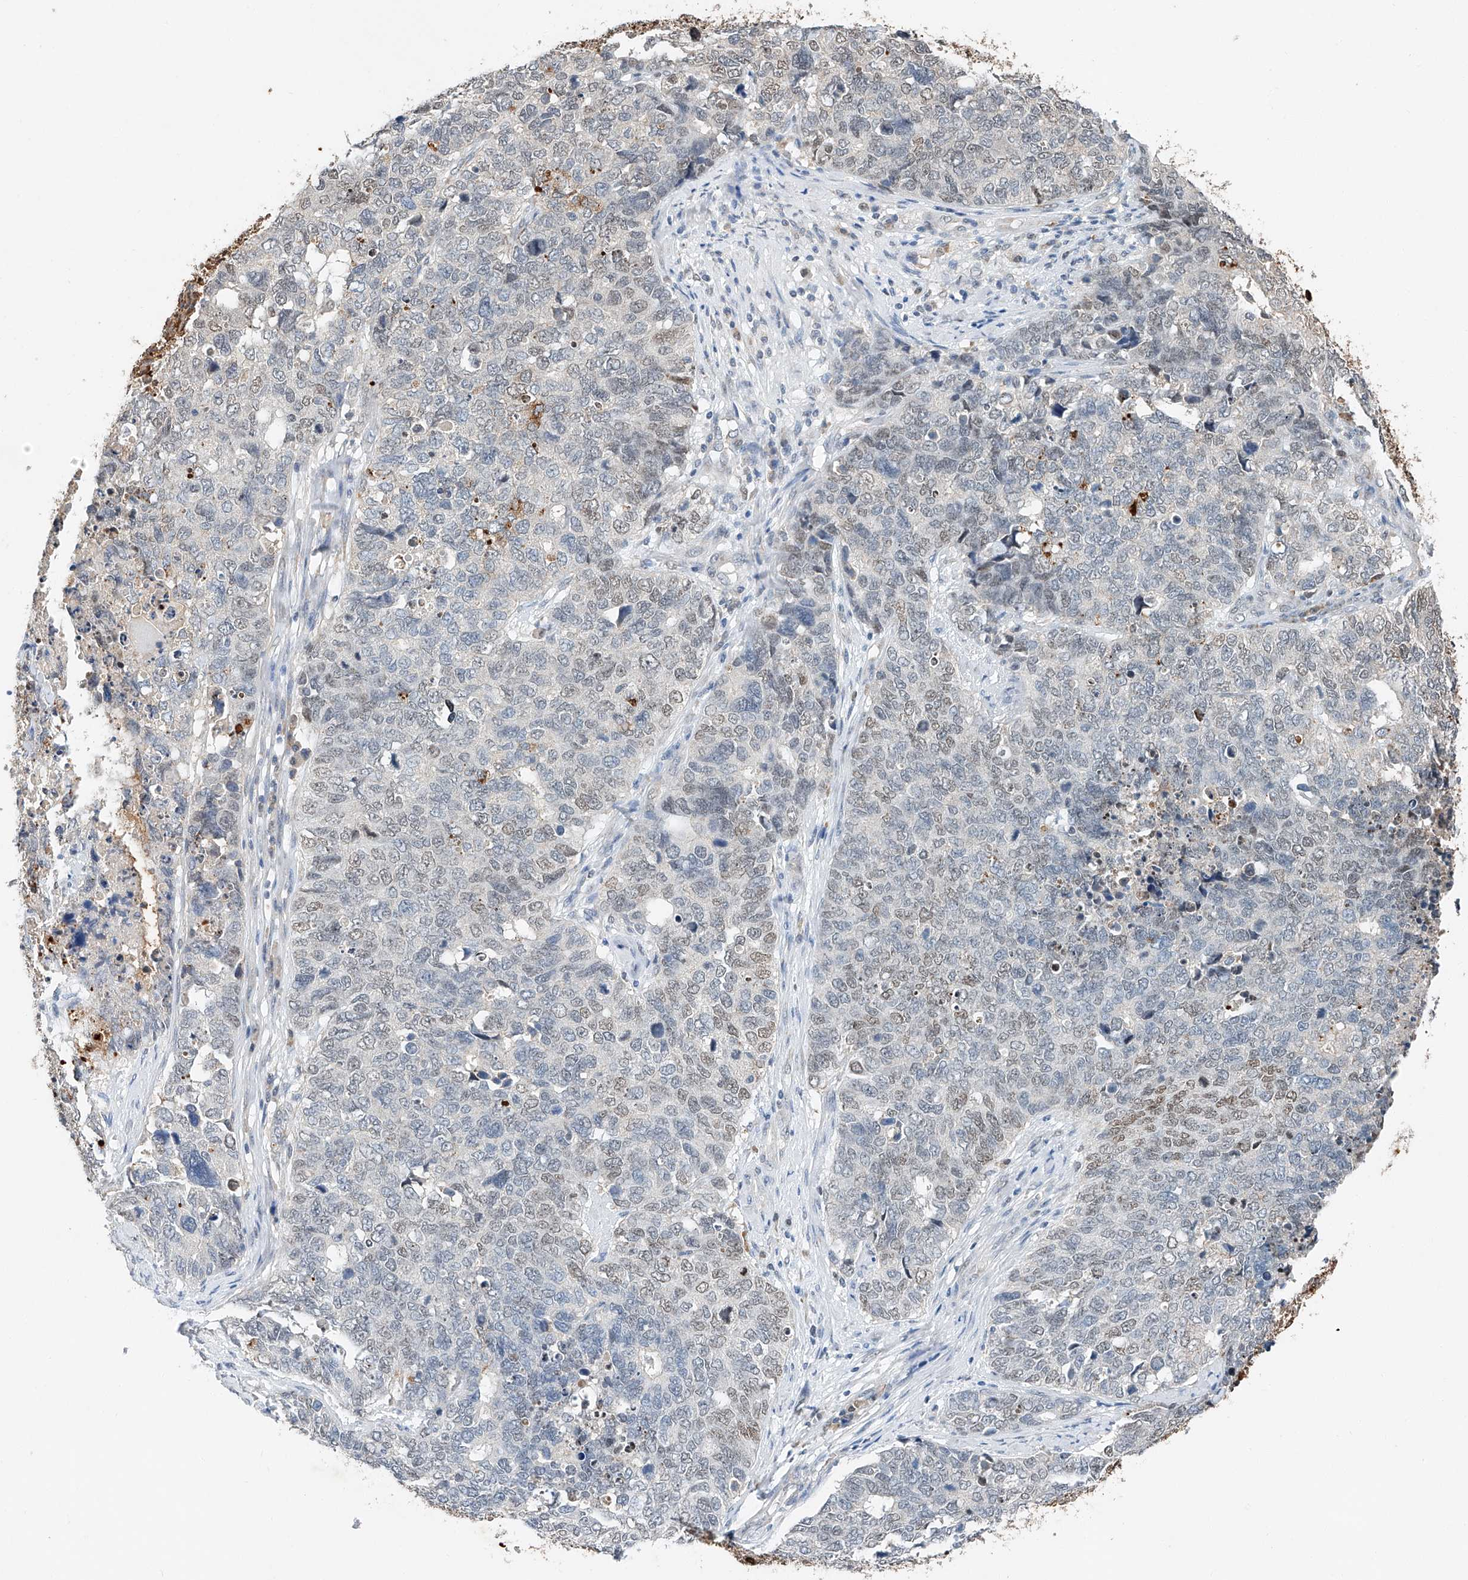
{"staining": {"intensity": "weak", "quantity": "<25%", "location": "nuclear"}, "tissue": "cervical cancer", "cell_type": "Tumor cells", "image_type": "cancer", "snomed": [{"axis": "morphology", "description": "Squamous cell carcinoma, NOS"}, {"axis": "topography", "description": "Cervix"}], "caption": "Immunohistochemistry image of cervical cancer (squamous cell carcinoma) stained for a protein (brown), which displays no staining in tumor cells.", "gene": "CTDP1", "patient": {"sex": "female", "age": 63}}